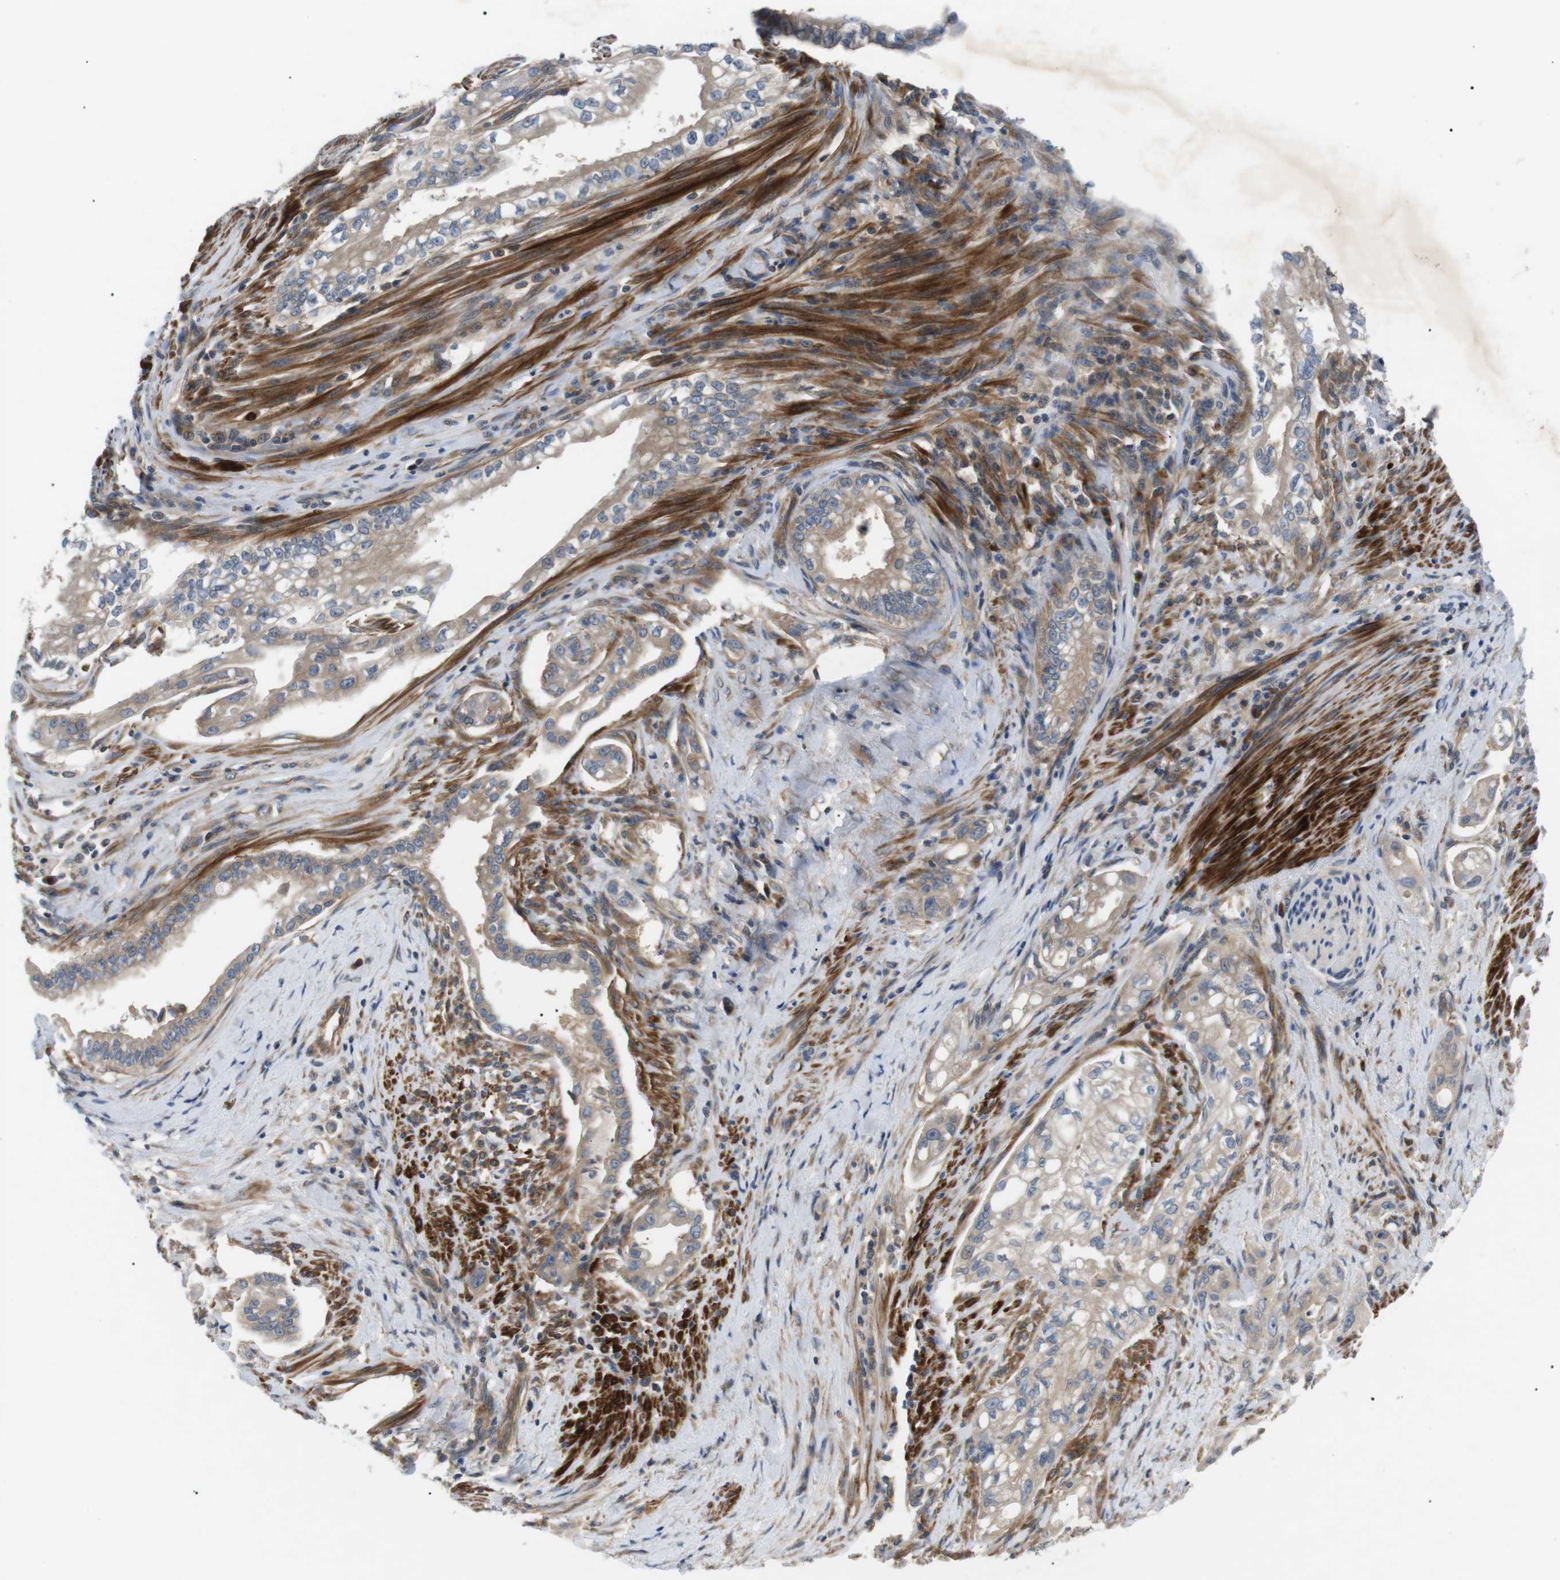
{"staining": {"intensity": "weak", "quantity": ">75%", "location": "cytoplasmic/membranous"}, "tissue": "pancreatic cancer", "cell_type": "Tumor cells", "image_type": "cancer", "snomed": [{"axis": "morphology", "description": "Normal tissue, NOS"}, {"axis": "topography", "description": "Pancreas"}], "caption": "Human pancreatic cancer stained with a protein marker reveals weak staining in tumor cells.", "gene": "DIPK1A", "patient": {"sex": "male", "age": 42}}